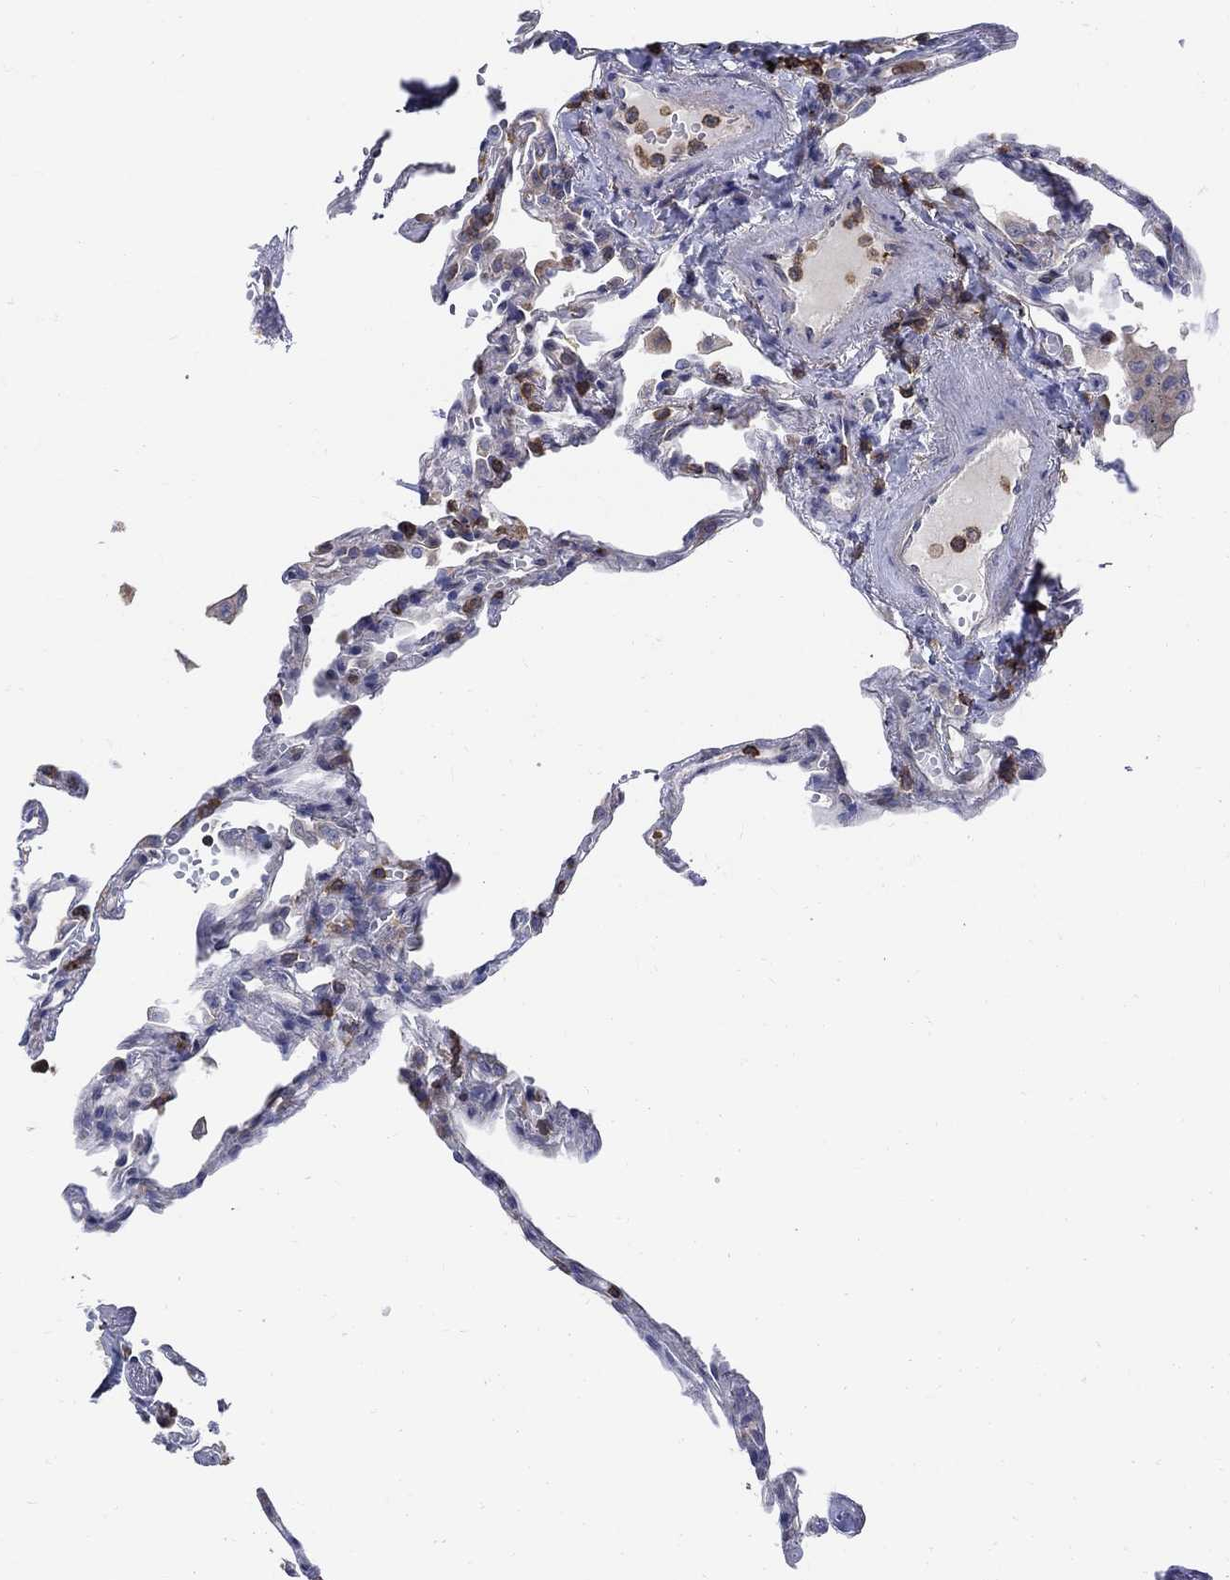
{"staining": {"intensity": "strong", "quantity": "<25%", "location": "nuclear"}, "tissue": "lung", "cell_type": "Alveolar cells", "image_type": "normal", "snomed": [{"axis": "morphology", "description": "Normal tissue, NOS"}, {"axis": "topography", "description": "Lung"}], "caption": "Strong nuclear positivity for a protein is identified in approximately <25% of alveolar cells of unremarkable lung using immunohistochemistry.", "gene": "AGAP2", "patient": {"sex": "male", "age": 78}}